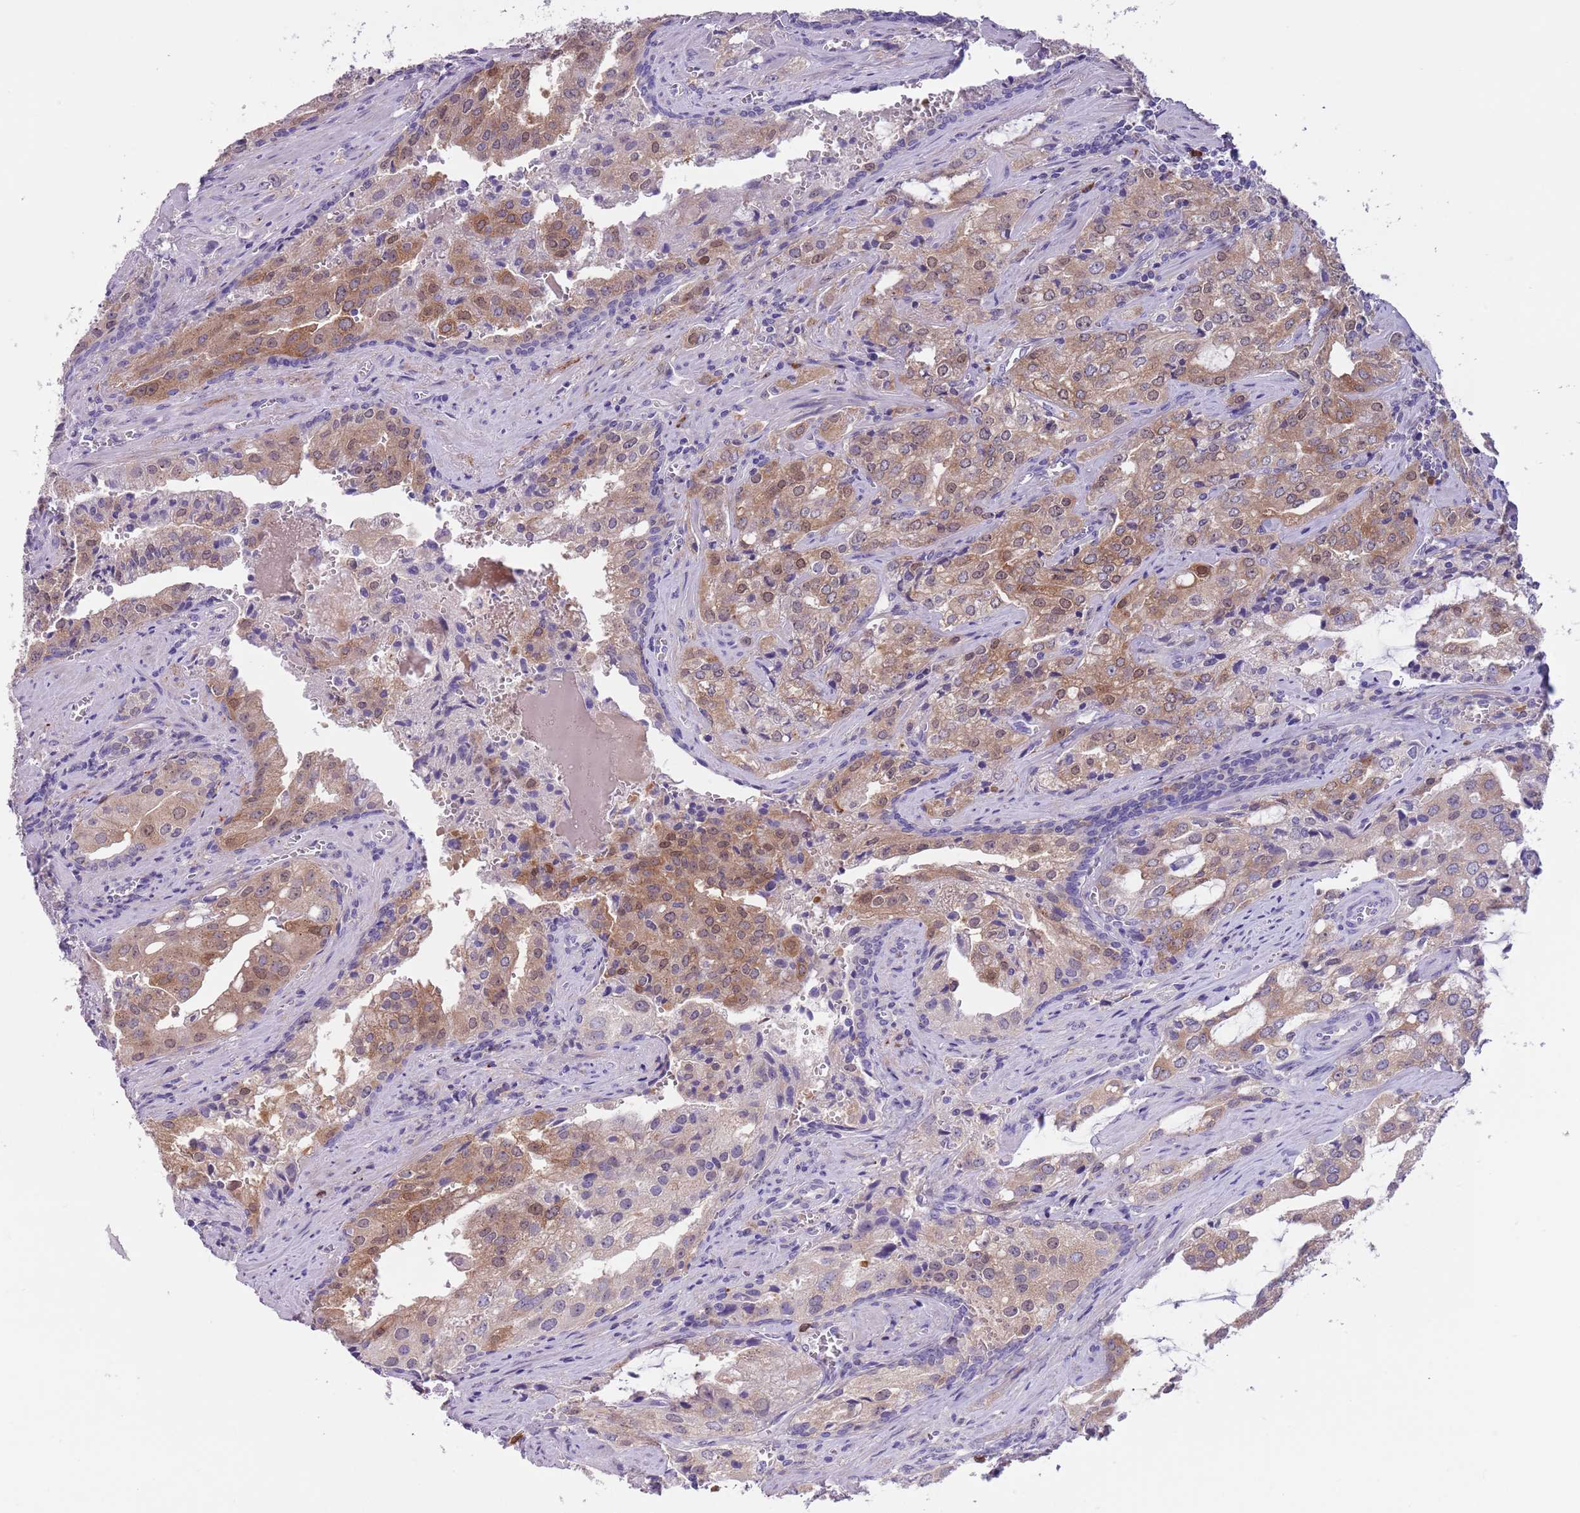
{"staining": {"intensity": "moderate", "quantity": "25%-75%", "location": "cytoplasmic/membranous"}, "tissue": "prostate cancer", "cell_type": "Tumor cells", "image_type": "cancer", "snomed": [{"axis": "morphology", "description": "Adenocarcinoma, High grade"}, {"axis": "topography", "description": "Prostate"}], "caption": "Human prostate high-grade adenocarcinoma stained for a protein (brown) shows moderate cytoplasmic/membranous positive staining in approximately 25%-75% of tumor cells.", "gene": "PFKFB2", "patient": {"sex": "male", "age": 68}}